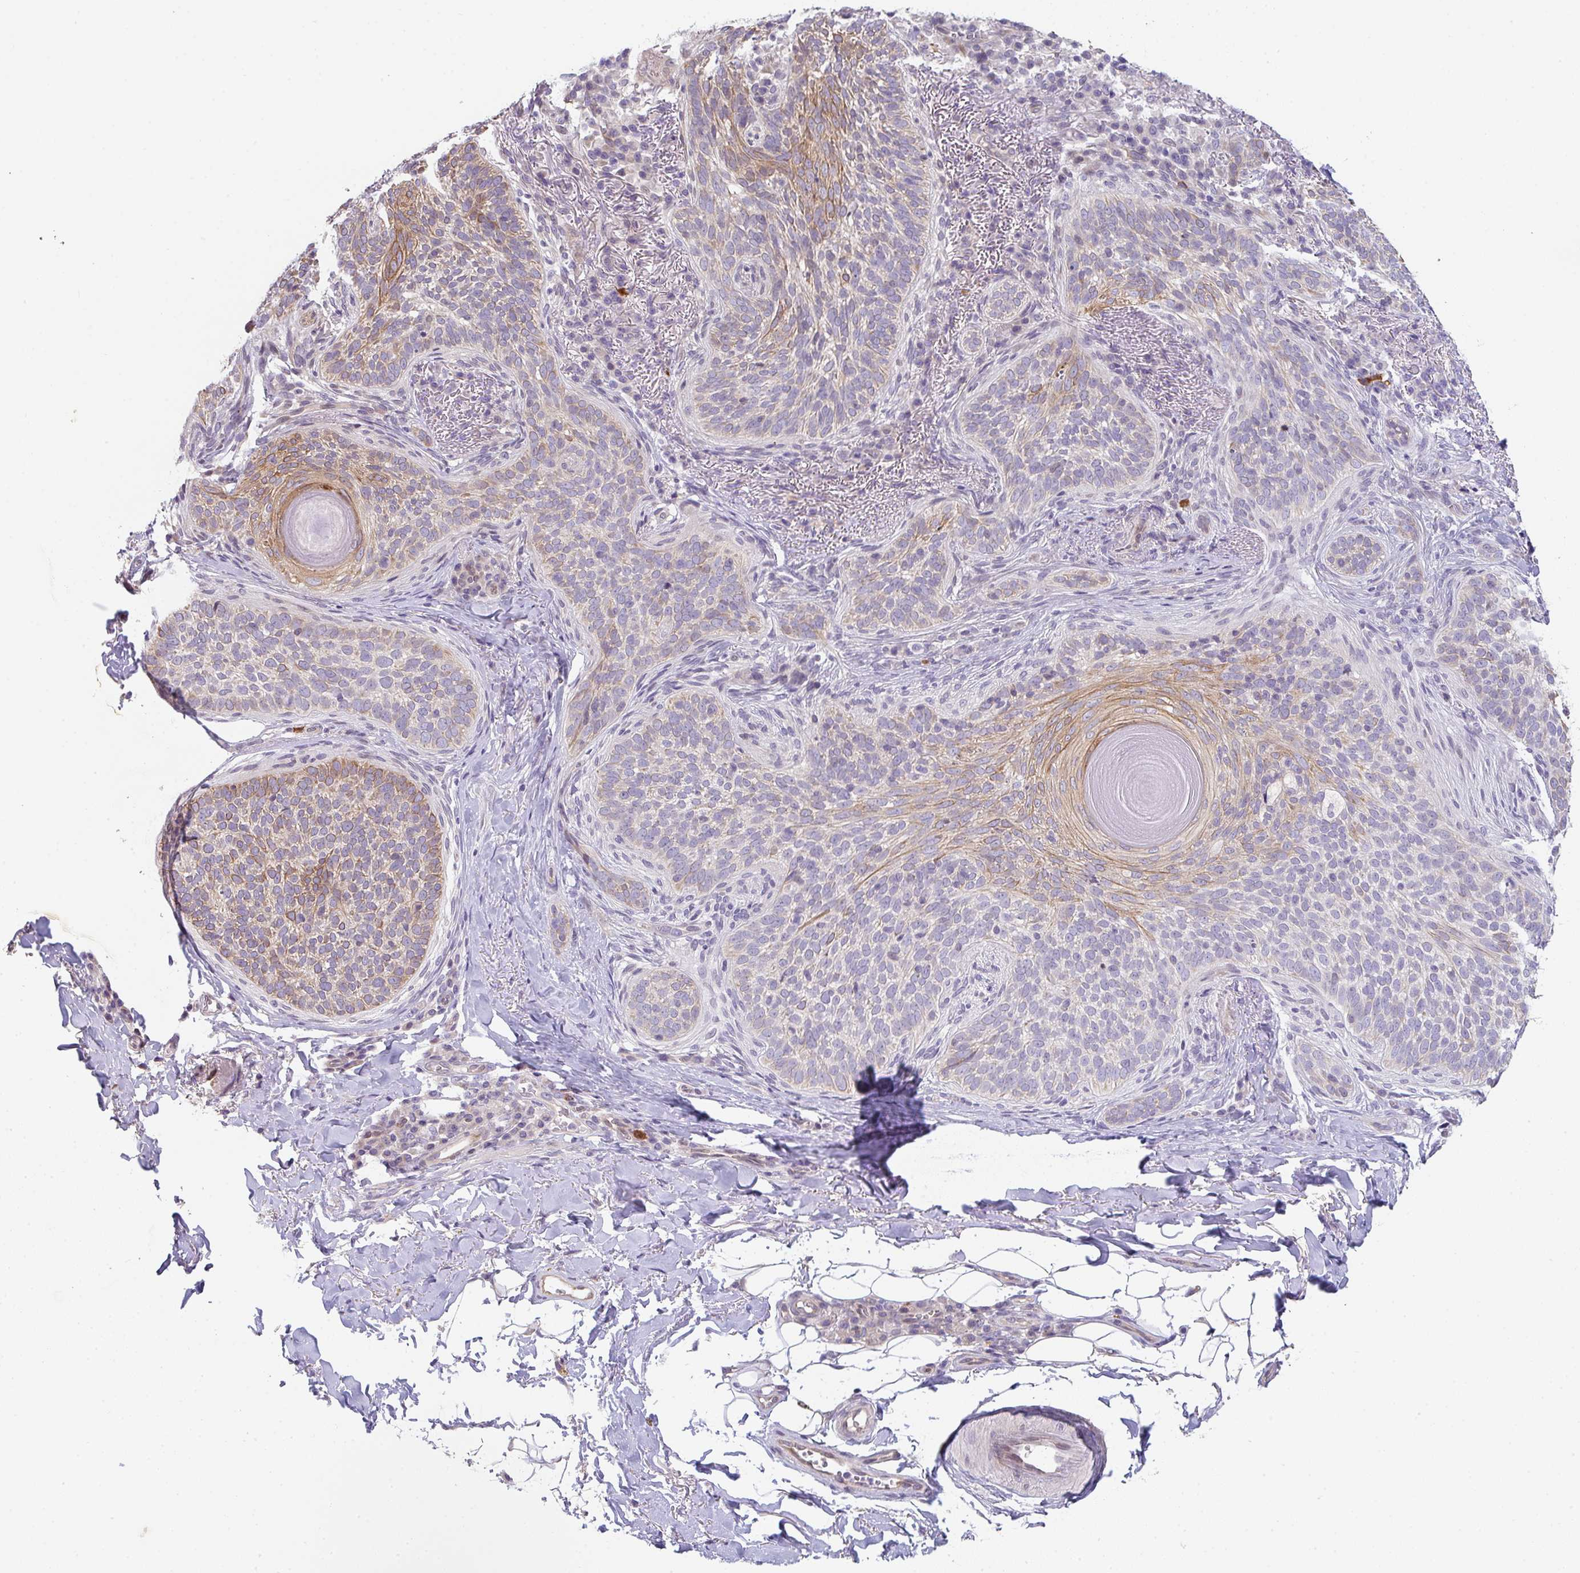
{"staining": {"intensity": "moderate", "quantity": "<25%", "location": "cytoplasmic/membranous"}, "tissue": "skin cancer", "cell_type": "Tumor cells", "image_type": "cancer", "snomed": [{"axis": "morphology", "description": "Basal cell carcinoma"}, {"axis": "topography", "description": "Skin"}, {"axis": "topography", "description": "Skin of head"}], "caption": "Moderate cytoplasmic/membranous staining is present in approximately <25% of tumor cells in skin cancer (basal cell carcinoma). (Stains: DAB in brown, nuclei in blue, Microscopy: brightfield microscopy at high magnification).", "gene": "TNFRSF10A", "patient": {"sex": "male", "age": 62}}